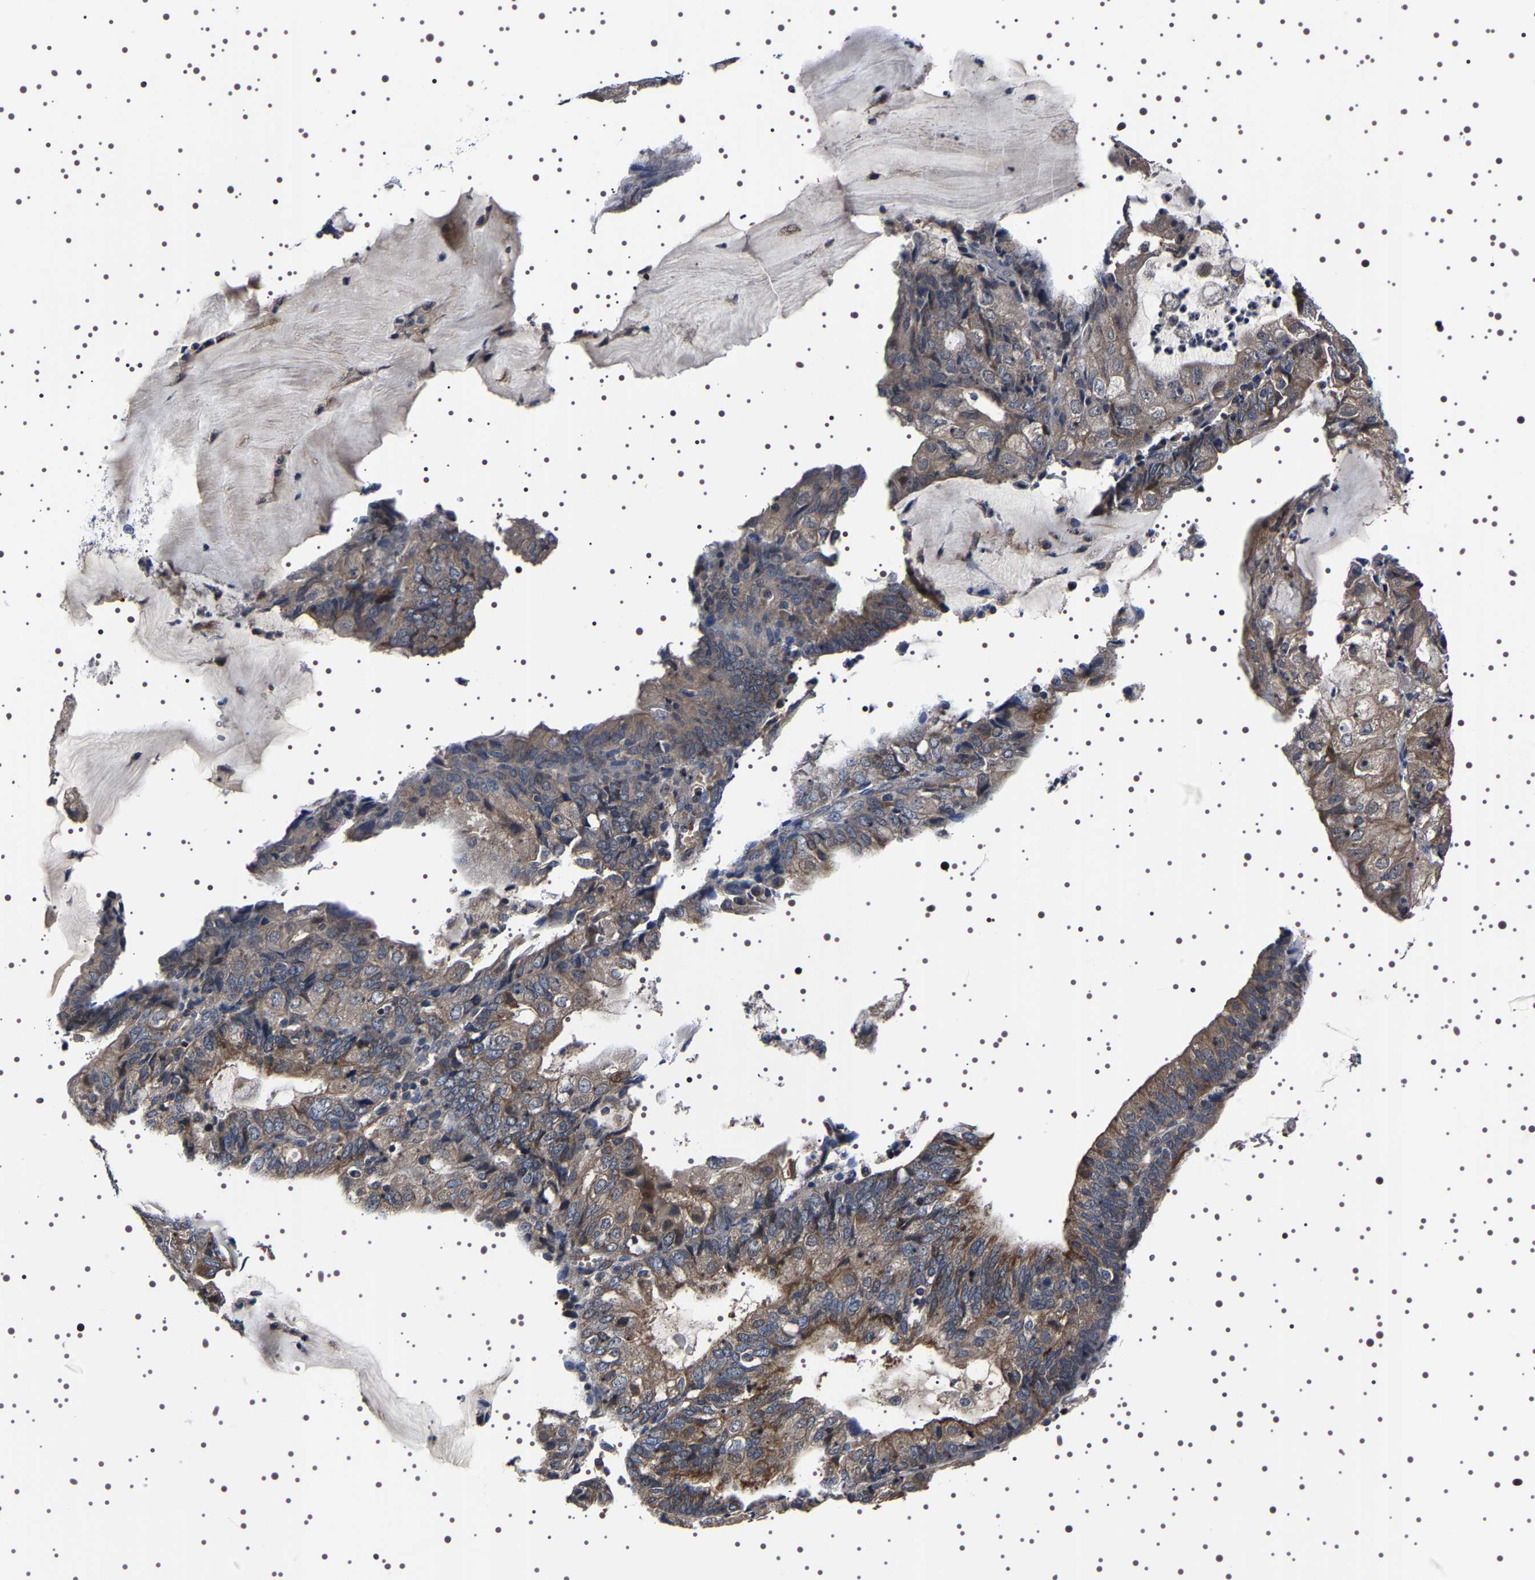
{"staining": {"intensity": "moderate", "quantity": ">75%", "location": "cytoplasmic/membranous"}, "tissue": "endometrial cancer", "cell_type": "Tumor cells", "image_type": "cancer", "snomed": [{"axis": "morphology", "description": "Adenocarcinoma, NOS"}, {"axis": "topography", "description": "Endometrium"}], "caption": "Endometrial adenocarcinoma stained for a protein exhibits moderate cytoplasmic/membranous positivity in tumor cells. Using DAB (3,3'-diaminobenzidine) (brown) and hematoxylin (blue) stains, captured at high magnification using brightfield microscopy.", "gene": "TARBP1", "patient": {"sex": "female", "age": 81}}